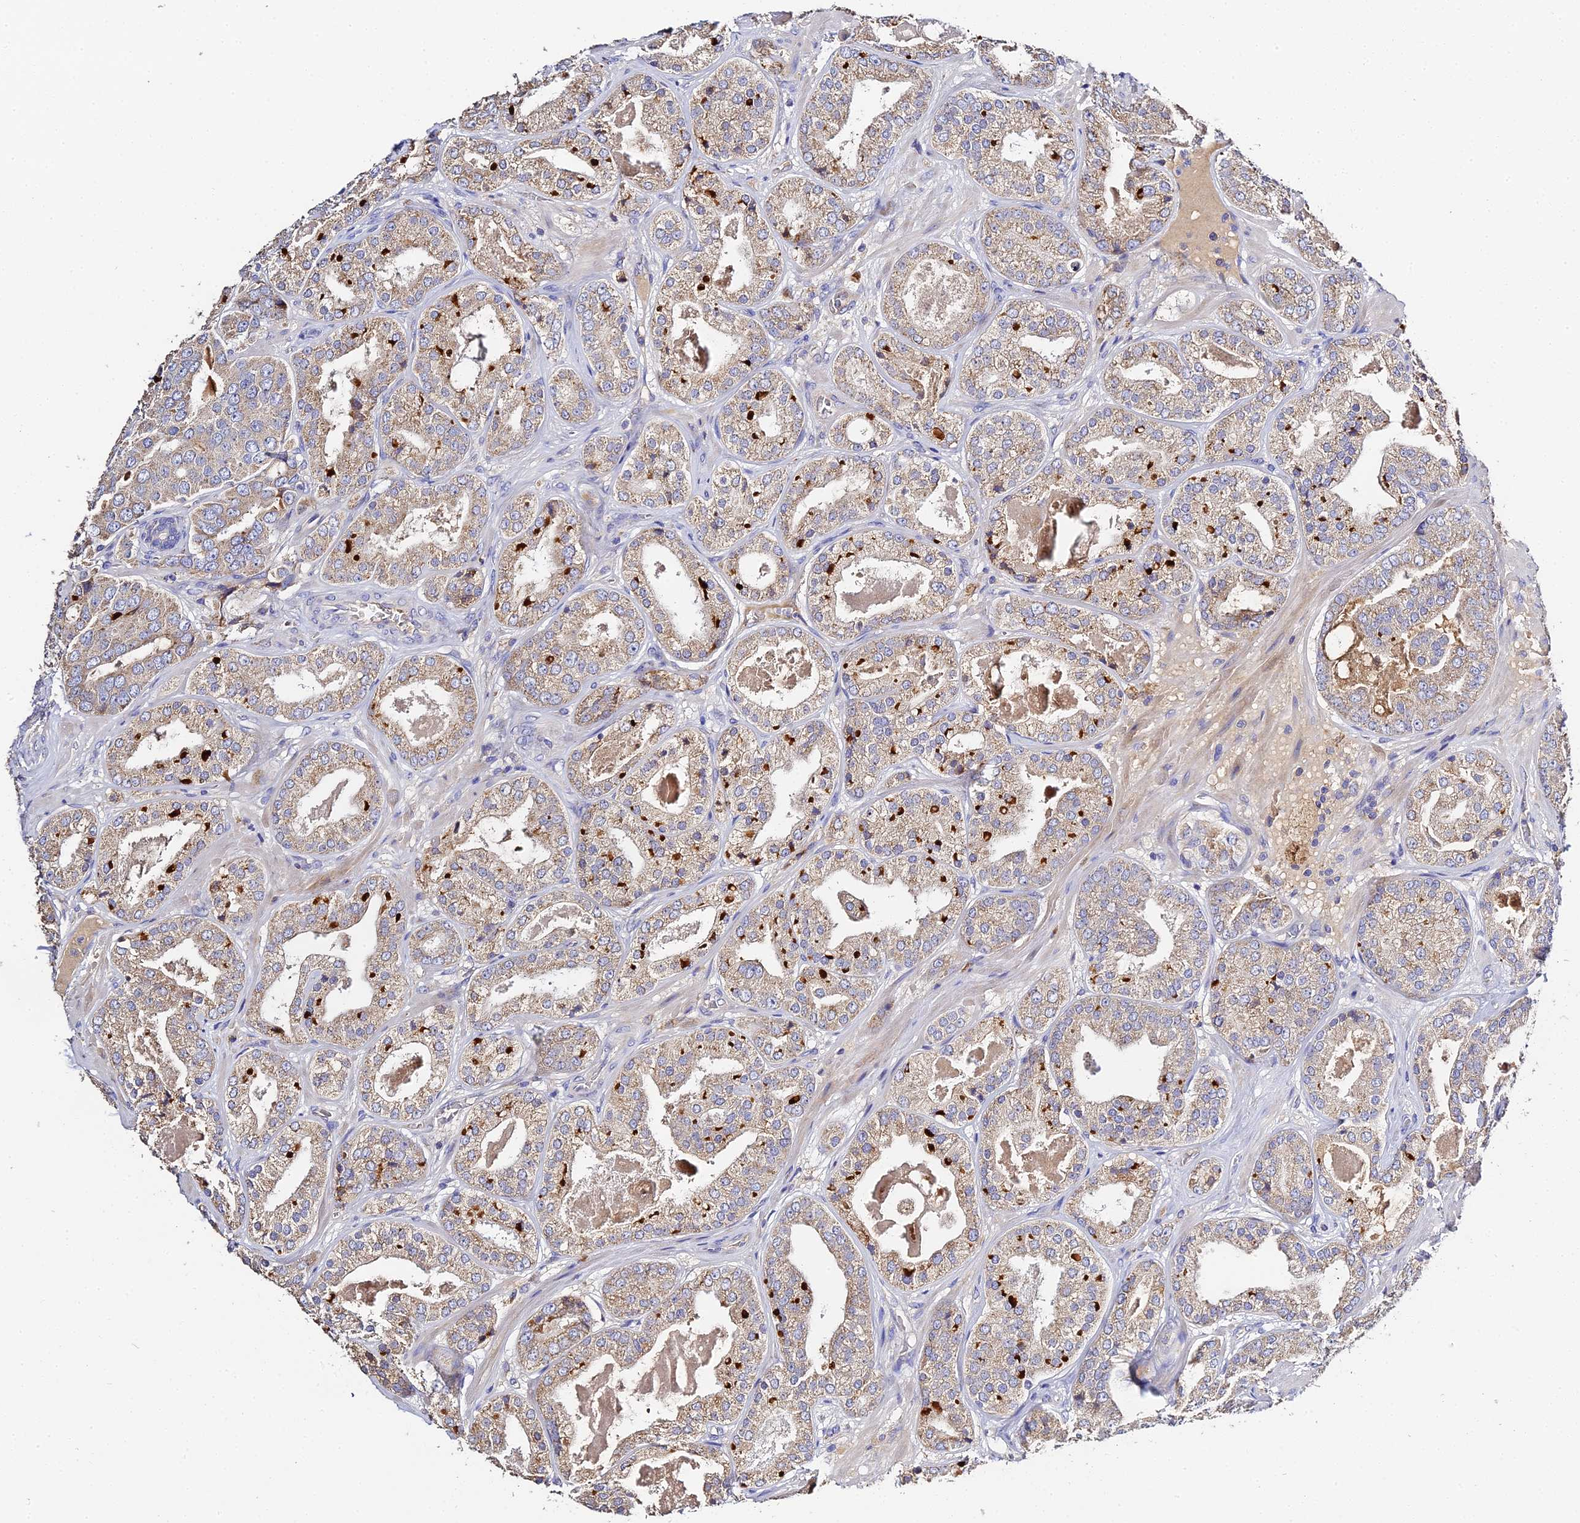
{"staining": {"intensity": "moderate", "quantity": ">75%", "location": "cytoplasmic/membranous"}, "tissue": "prostate cancer", "cell_type": "Tumor cells", "image_type": "cancer", "snomed": [{"axis": "morphology", "description": "Adenocarcinoma, High grade"}, {"axis": "topography", "description": "Prostate"}], "caption": "A high-resolution histopathology image shows immunohistochemistry (IHC) staining of prostate cancer (high-grade adenocarcinoma), which shows moderate cytoplasmic/membranous positivity in about >75% of tumor cells.", "gene": "SCX", "patient": {"sex": "male", "age": 63}}